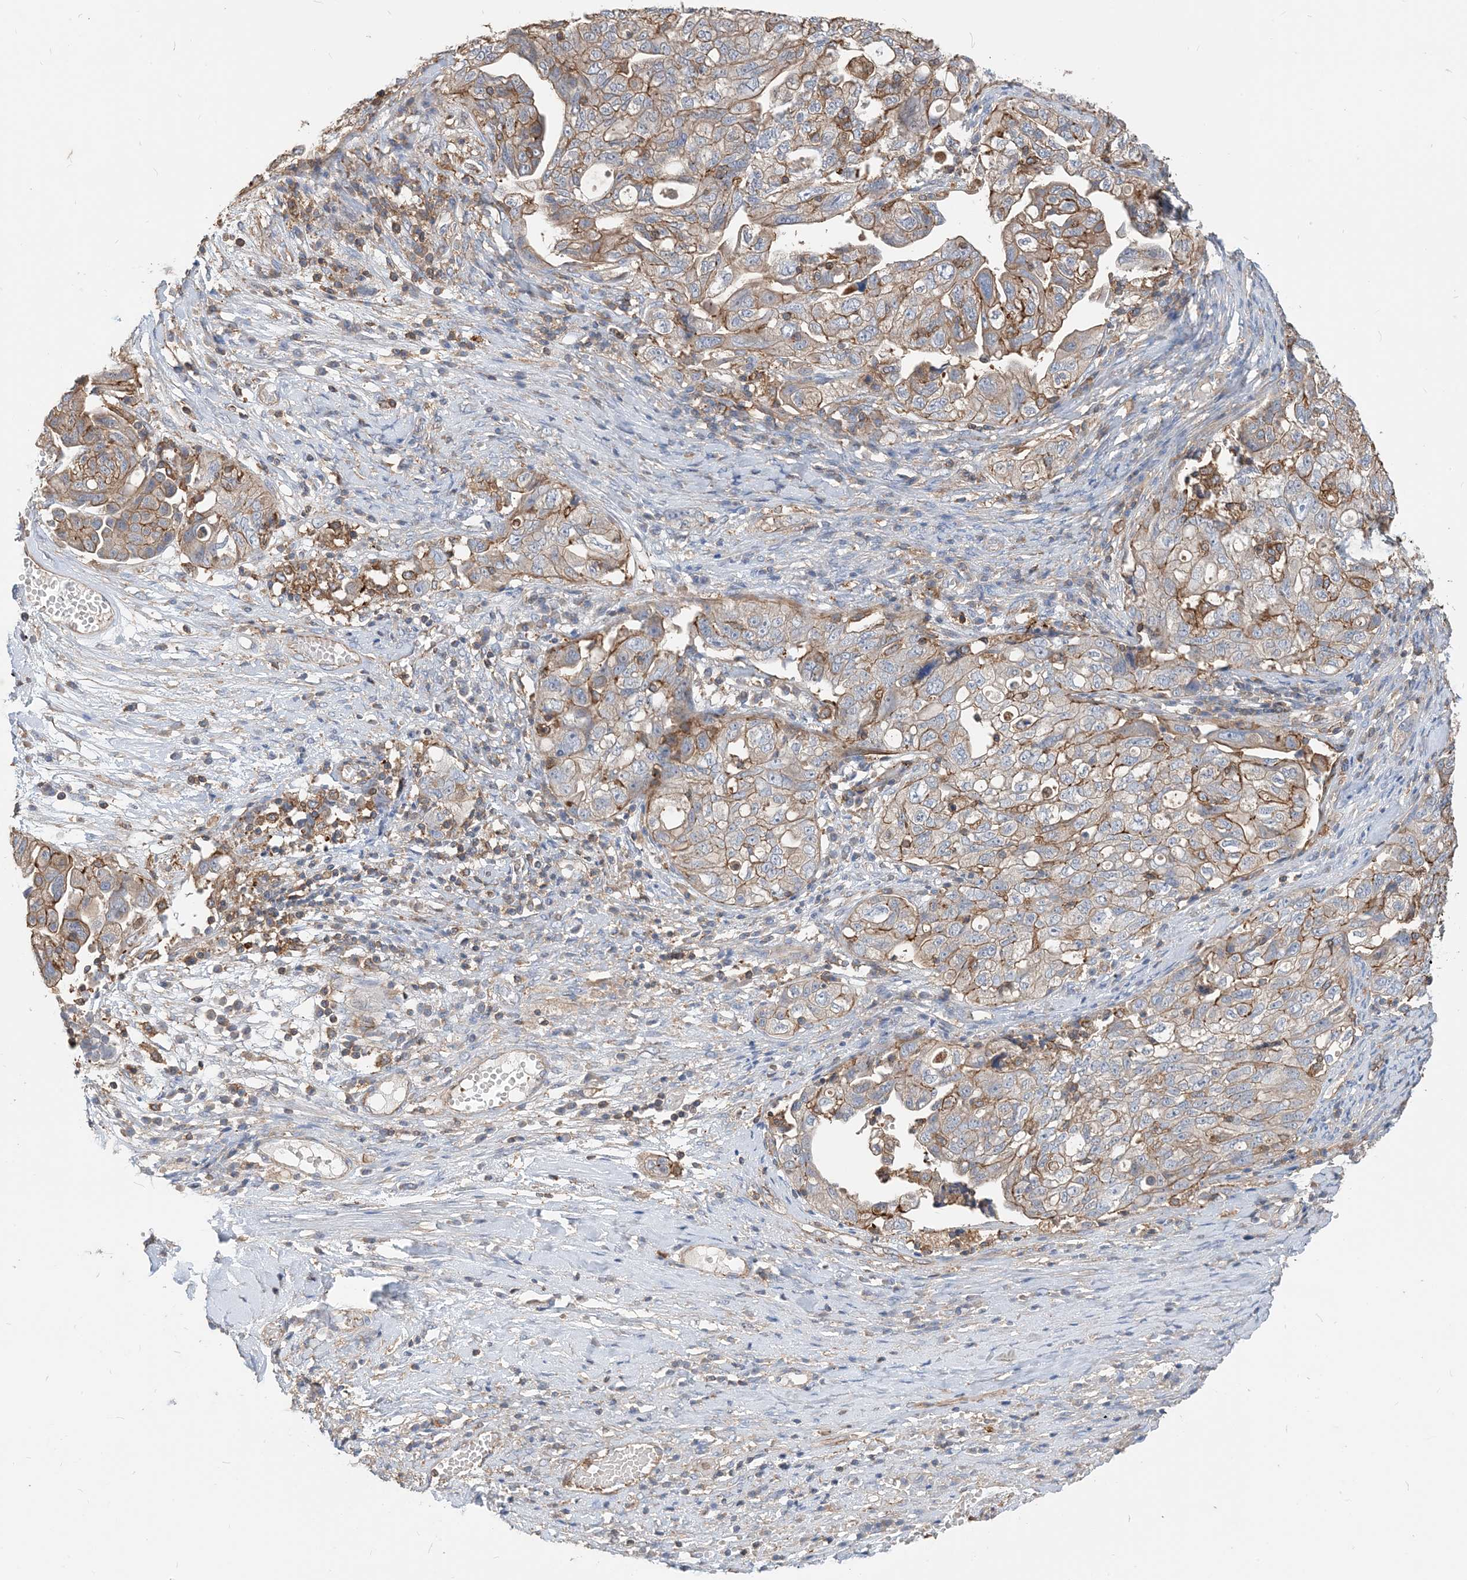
{"staining": {"intensity": "moderate", "quantity": "25%-75%", "location": "cytoplasmic/membranous"}, "tissue": "ovarian cancer", "cell_type": "Tumor cells", "image_type": "cancer", "snomed": [{"axis": "morphology", "description": "Carcinoma, NOS"}, {"axis": "morphology", "description": "Cystadenocarcinoma, serous, NOS"}, {"axis": "topography", "description": "Ovary"}], "caption": "Immunohistochemistry staining of ovarian serous cystadenocarcinoma, which shows medium levels of moderate cytoplasmic/membranous positivity in about 25%-75% of tumor cells indicating moderate cytoplasmic/membranous protein staining. The staining was performed using DAB (3,3'-diaminobenzidine) (brown) for protein detection and nuclei were counterstained in hematoxylin (blue).", "gene": "PARVG", "patient": {"sex": "female", "age": 69}}